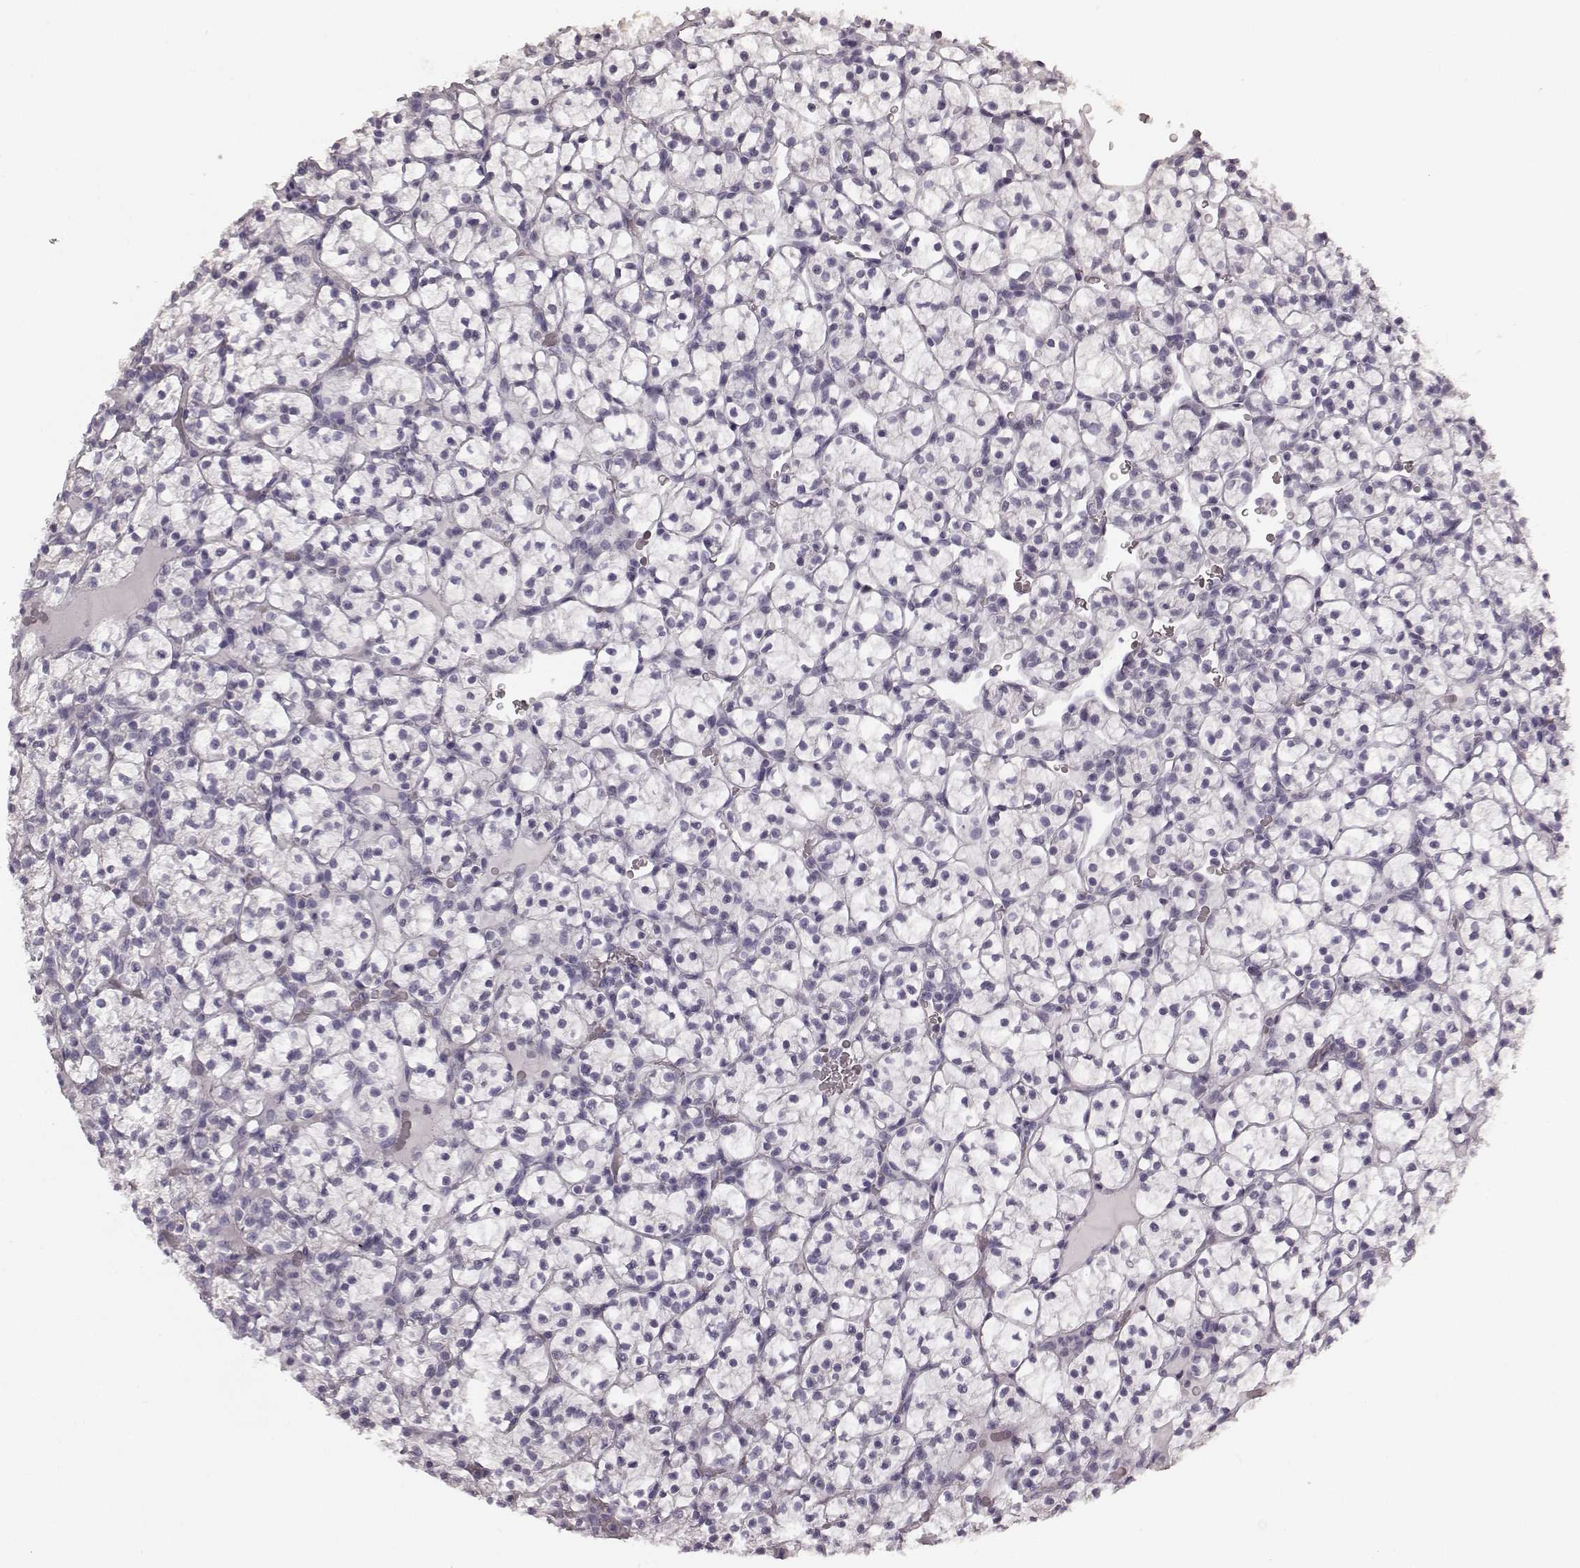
{"staining": {"intensity": "negative", "quantity": "none", "location": "none"}, "tissue": "renal cancer", "cell_type": "Tumor cells", "image_type": "cancer", "snomed": [{"axis": "morphology", "description": "Adenocarcinoma, NOS"}, {"axis": "topography", "description": "Kidney"}], "caption": "An immunohistochemistry micrograph of renal cancer is shown. There is no staining in tumor cells of renal cancer. The staining was performed using DAB to visualize the protein expression in brown, while the nuclei were stained in blue with hematoxylin (Magnification: 20x).", "gene": "RIT2", "patient": {"sex": "female", "age": 89}}